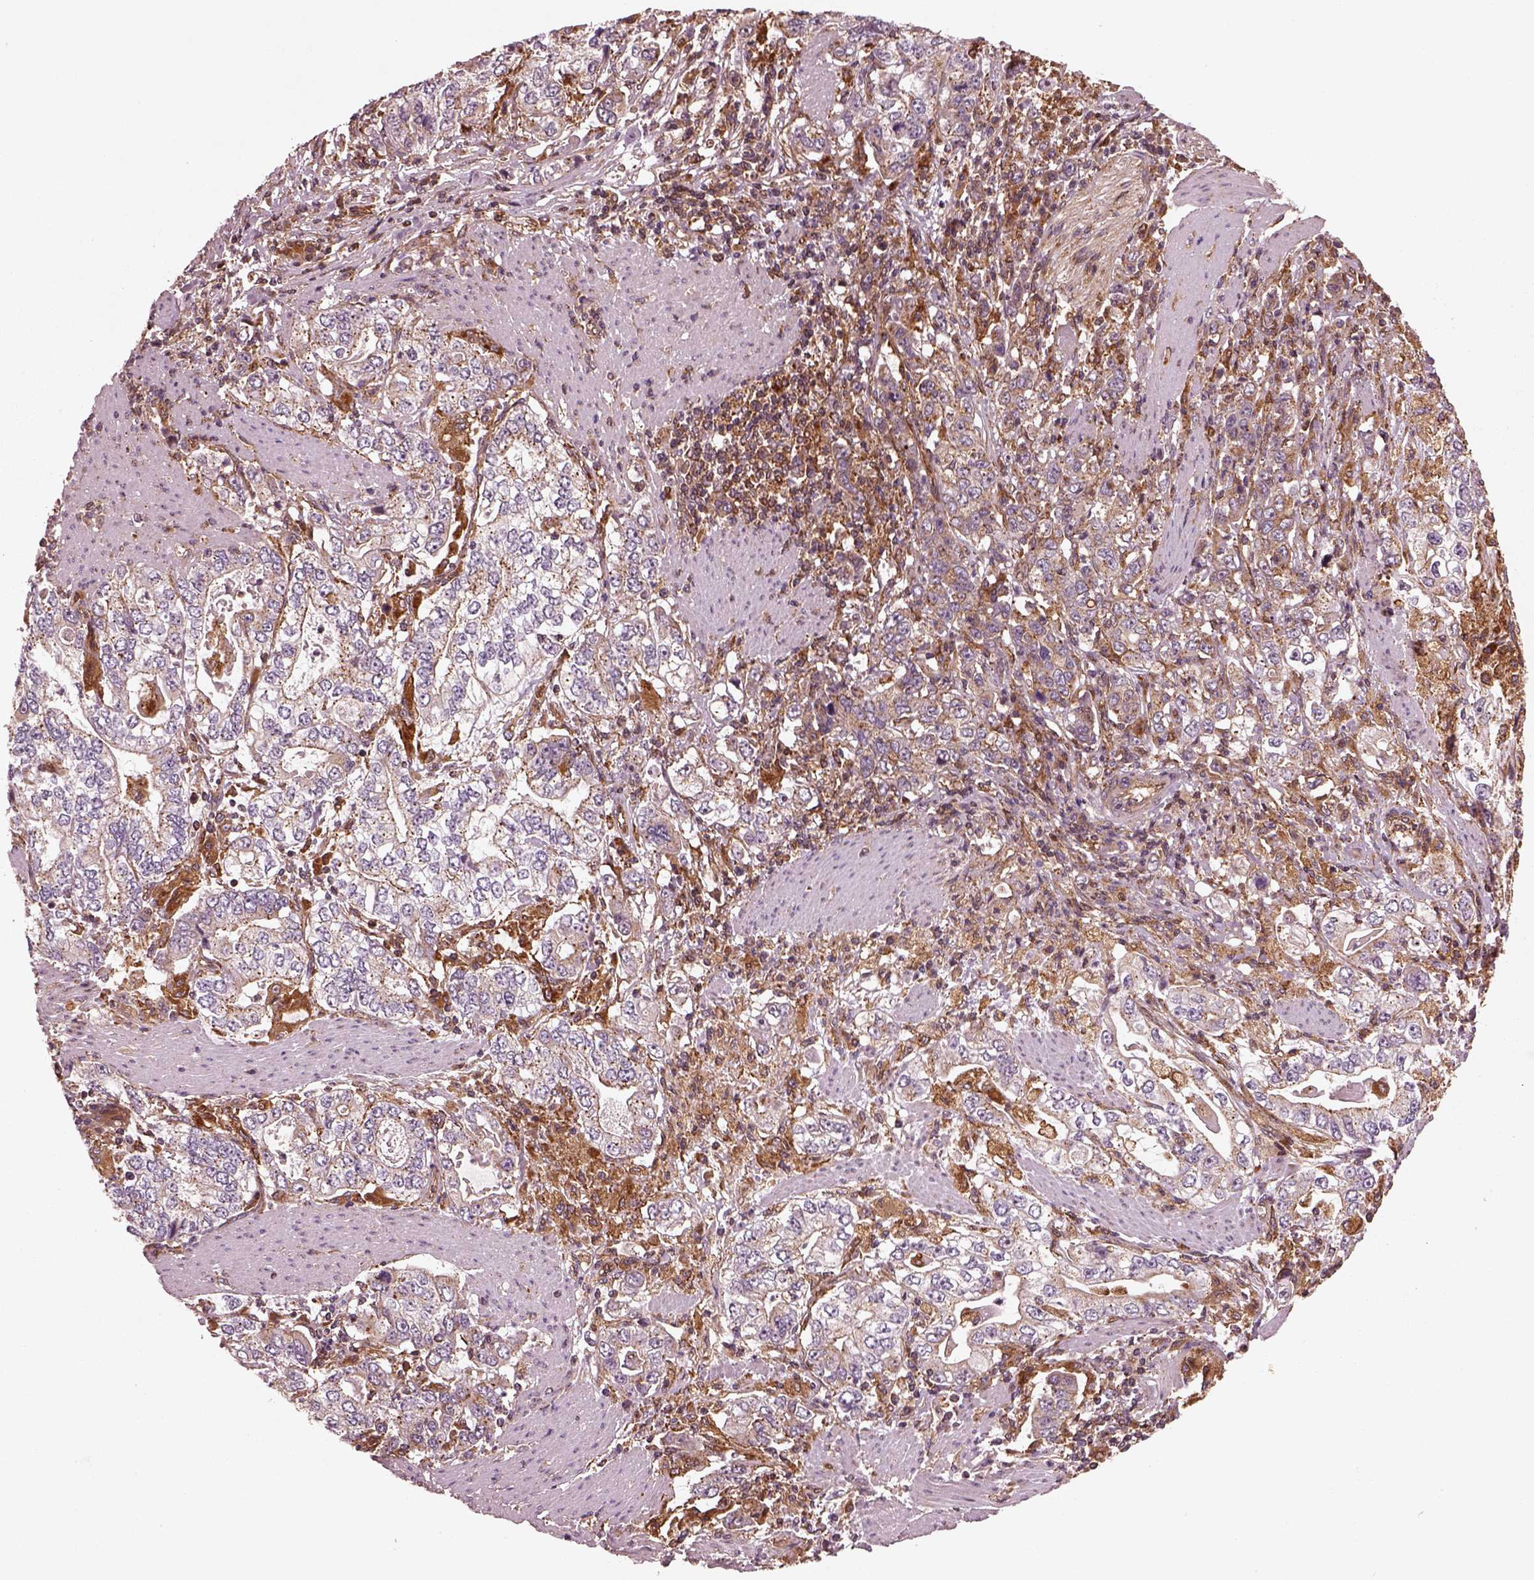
{"staining": {"intensity": "moderate", "quantity": "<25%", "location": "cytoplasmic/membranous"}, "tissue": "stomach cancer", "cell_type": "Tumor cells", "image_type": "cancer", "snomed": [{"axis": "morphology", "description": "Adenocarcinoma, NOS"}, {"axis": "topography", "description": "Stomach, lower"}], "caption": "A micrograph of human stomach adenocarcinoma stained for a protein displays moderate cytoplasmic/membranous brown staining in tumor cells. Nuclei are stained in blue.", "gene": "WASHC2A", "patient": {"sex": "female", "age": 72}}